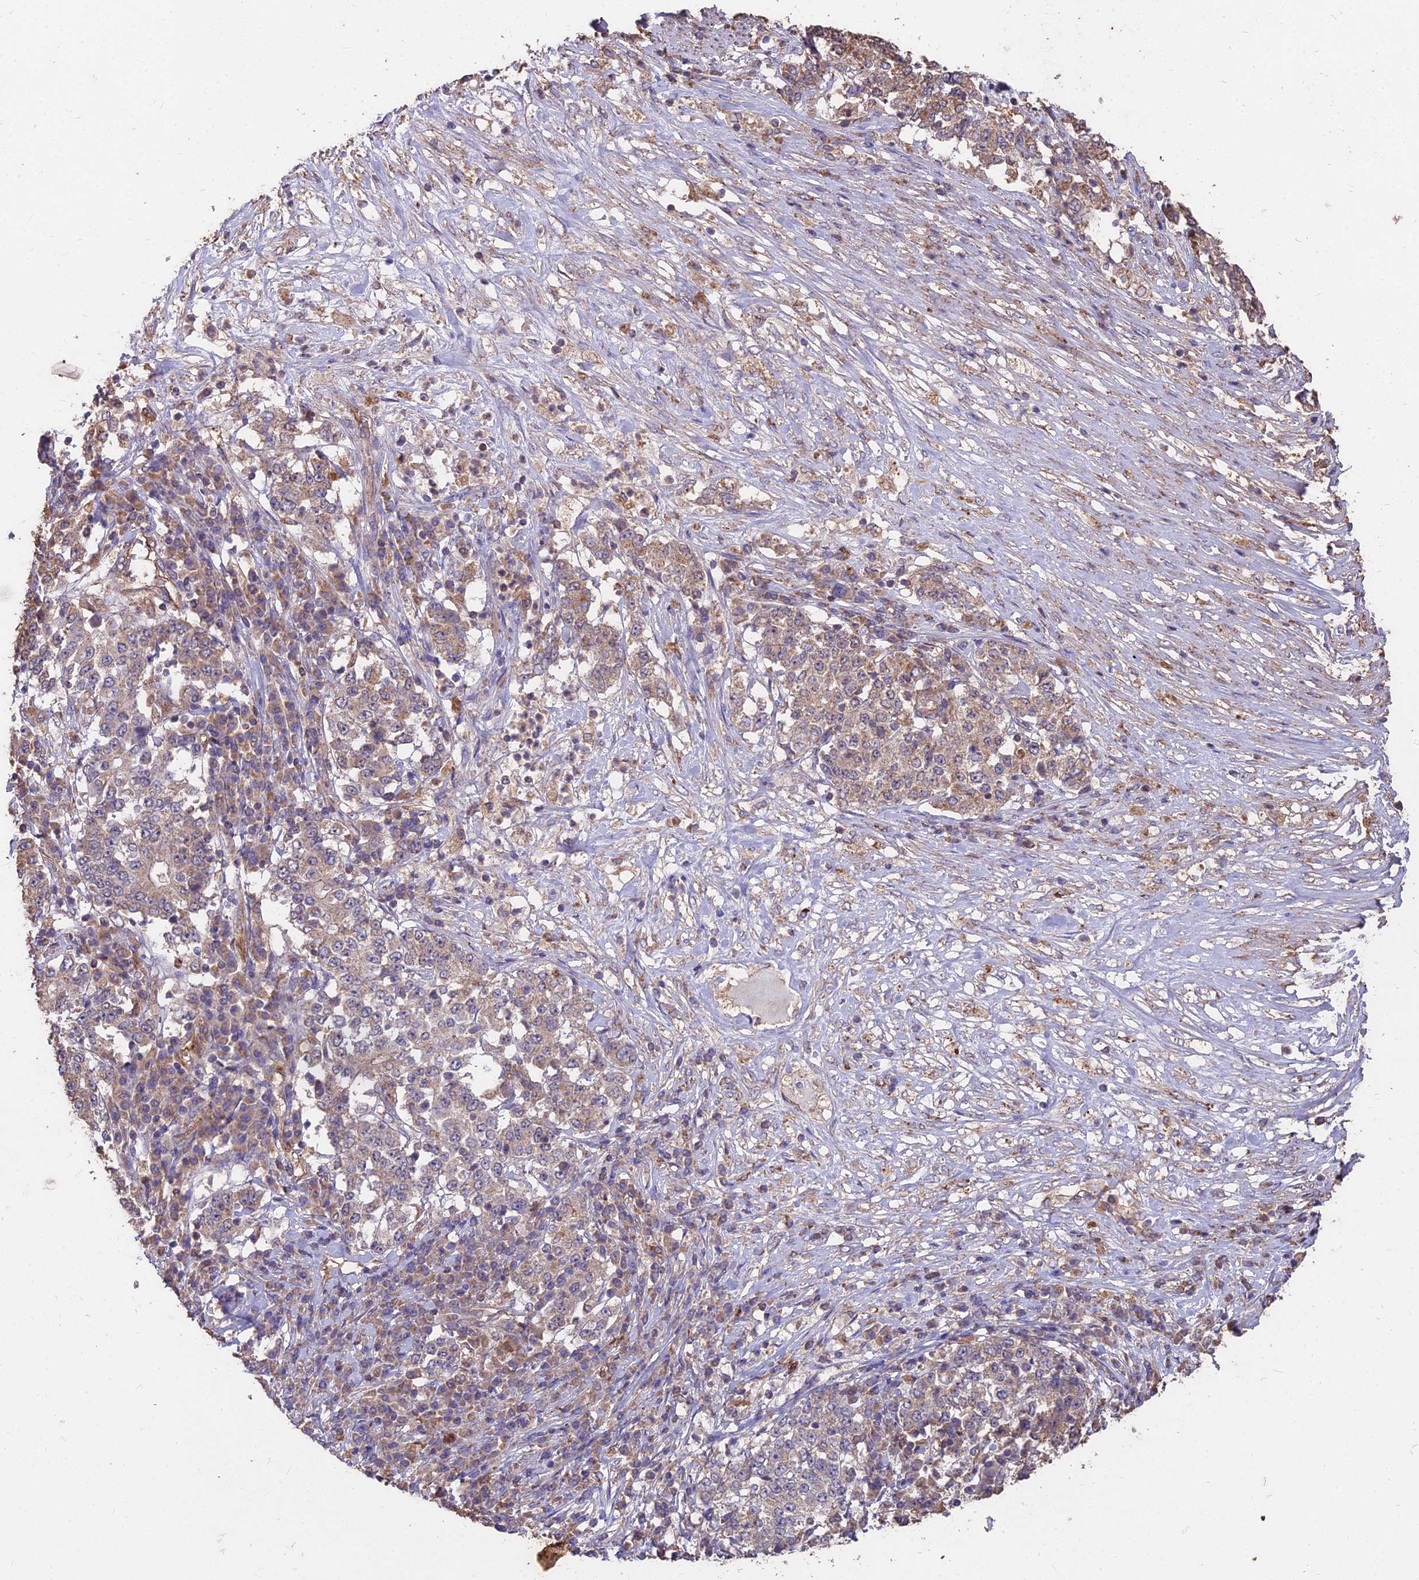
{"staining": {"intensity": "moderate", "quantity": ">75%", "location": "cytoplasmic/membranous"}, "tissue": "stomach cancer", "cell_type": "Tumor cells", "image_type": "cancer", "snomed": [{"axis": "morphology", "description": "Adenocarcinoma, NOS"}, {"axis": "topography", "description": "Stomach"}], "caption": "A micrograph of adenocarcinoma (stomach) stained for a protein shows moderate cytoplasmic/membranous brown staining in tumor cells.", "gene": "CEMIP2", "patient": {"sex": "male", "age": 59}}